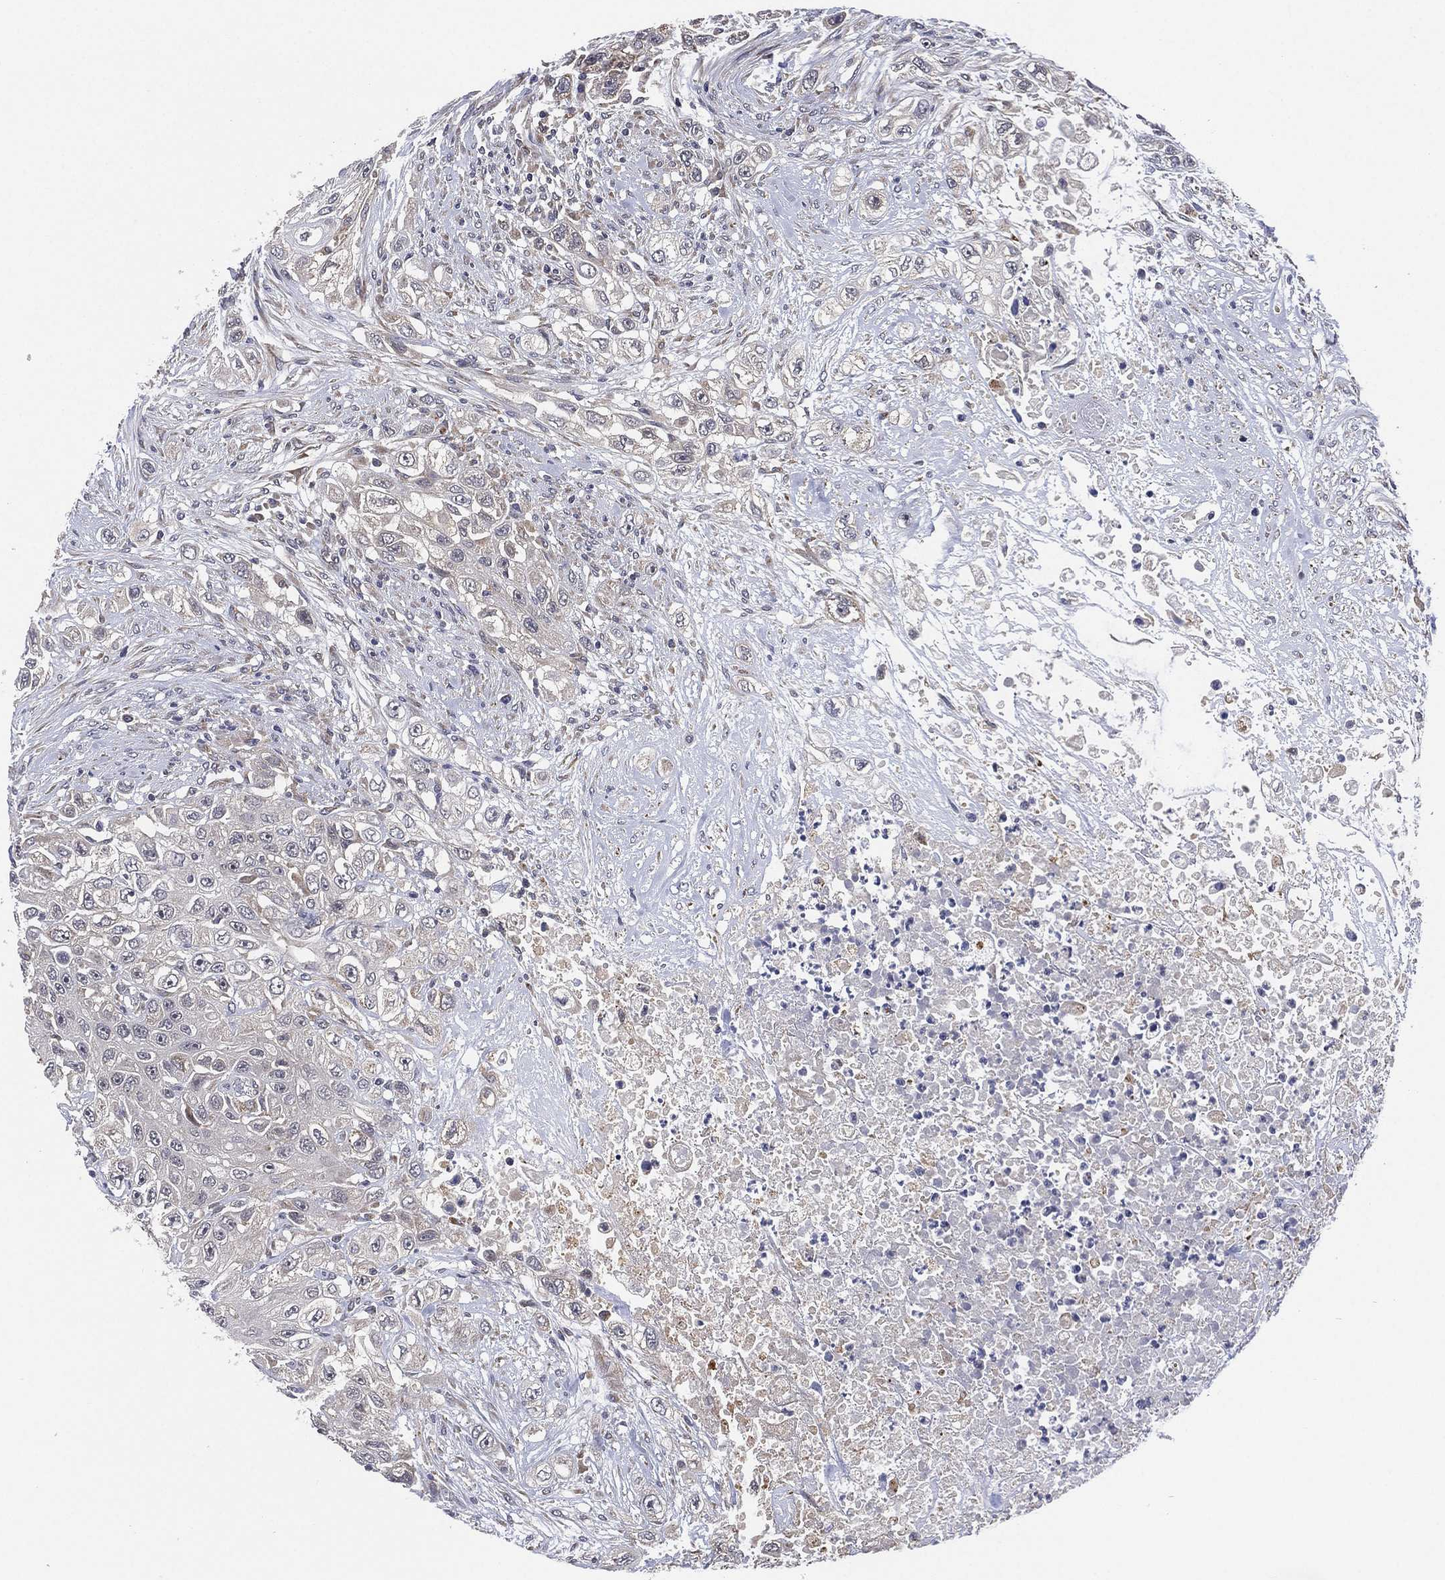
{"staining": {"intensity": "negative", "quantity": "none", "location": "none"}, "tissue": "urothelial cancer", "cell_type": "Tumor cells", "image_type": "cancer", "snomed": [{"axis": "morphology", "description": "Urothelial carcinoma, High grade"}, {"axis": "topography", "description": "Urinary bladder"}], "caption": "The immunohistochemistry (IHC) image has no significant positivity in tumor cells of urothelial cancer tissue. (DAB immunohistochemistry (IHC) with hematoxylin counter stain).", "gene": "SELENOO", "patient": {"sex": "female", "age": 56}}